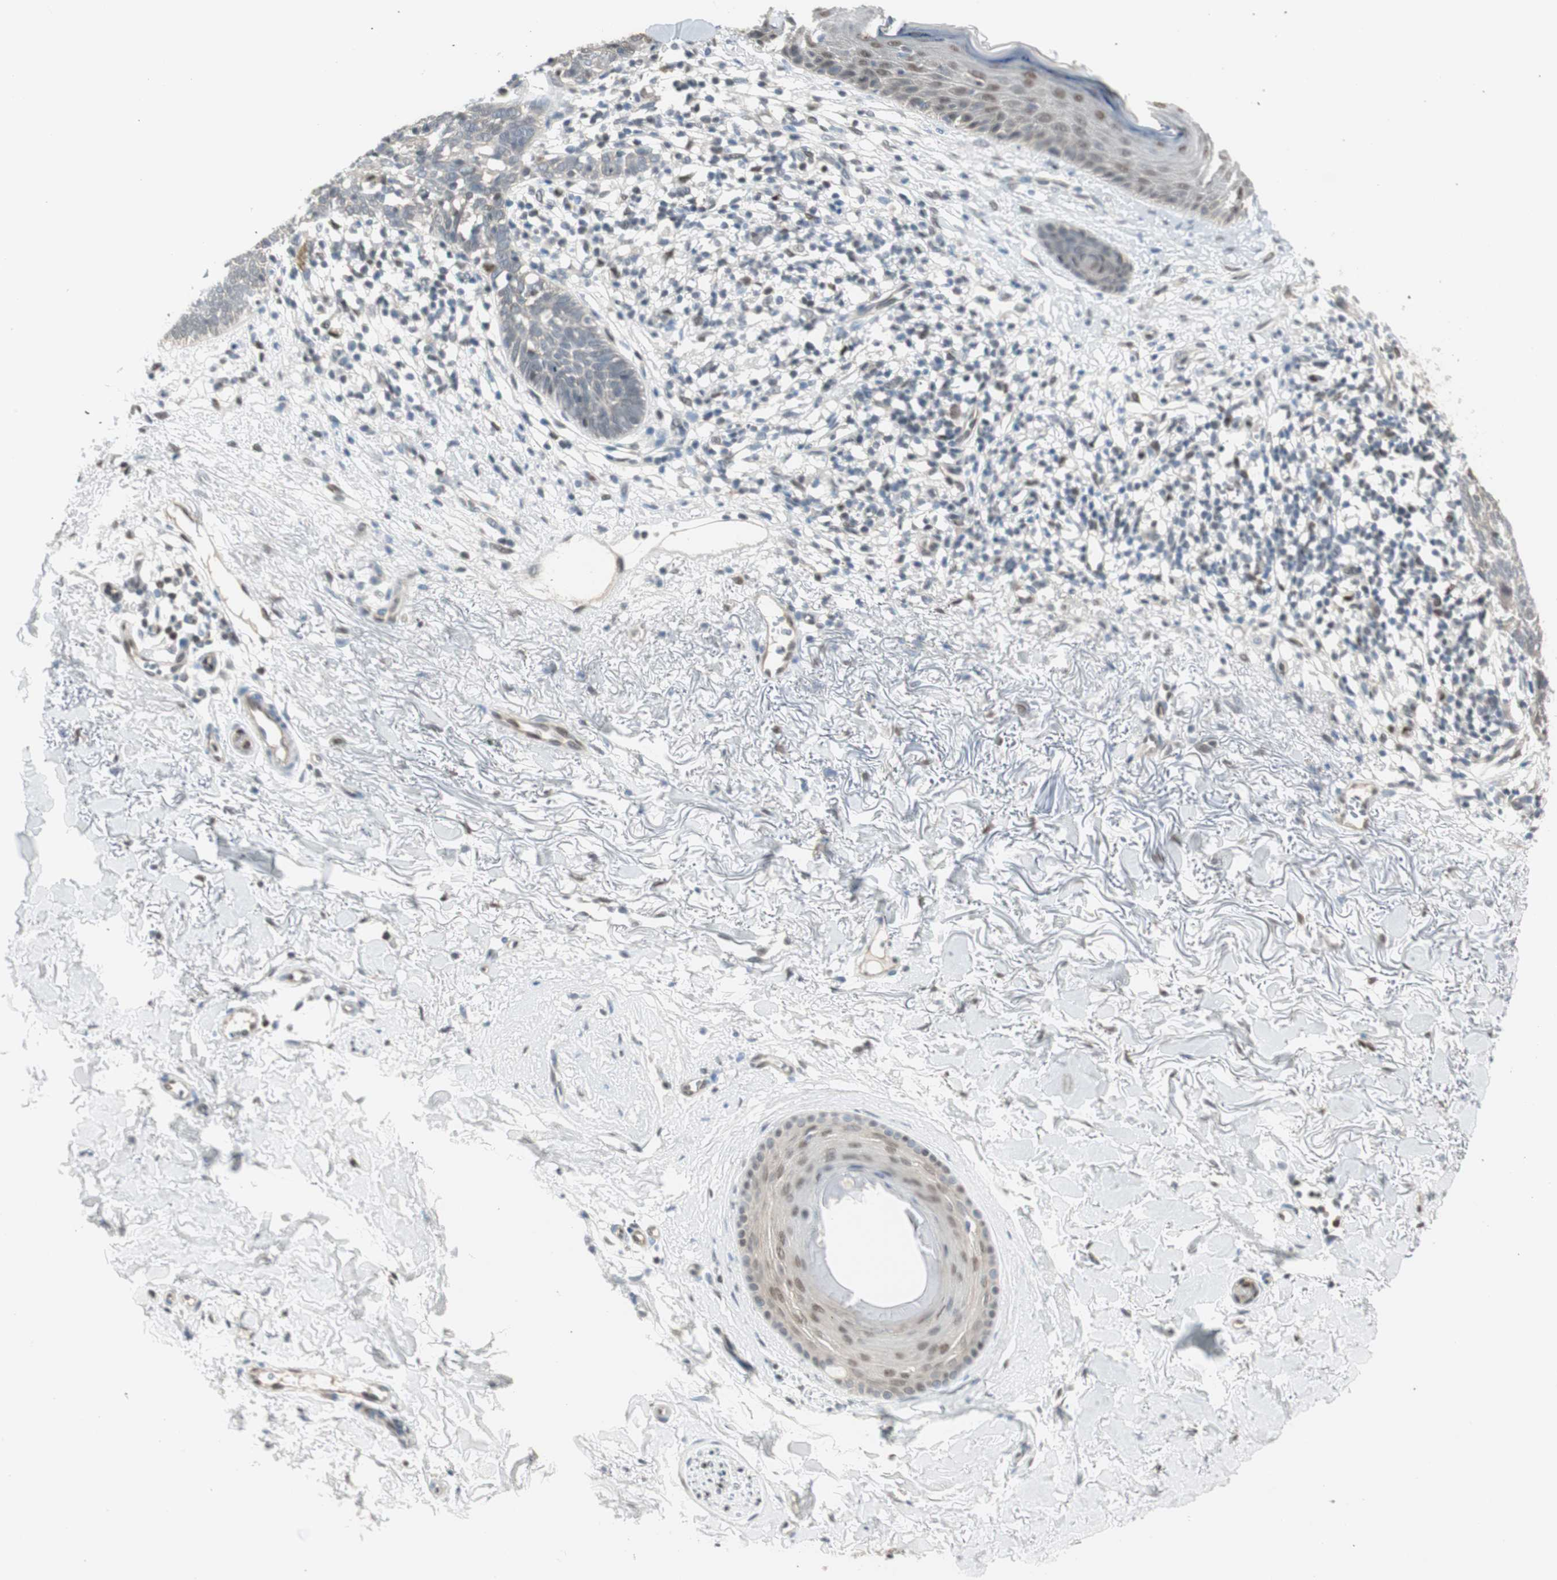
{"staining": {"intensity": "weak", "quantity": "<25%", "location": "nuclear"}, "tissue": "skin cancer", "cell_type": "Tumor cells", "image_type": "cancer", "snomed": [{"axis": "morphology", "description": "Basal cell carcinoma"}, {"axis": "topography", "description": "Skin"}], "caption": "This photomicrograph is of skin cancer stained with immunohistochemistry to label a protein in brown with the nuclei are counter-stained blue. There is no staining in tumor cells.", "gene": "LONP2", "patient": {"sex": "female", "age": 70}}